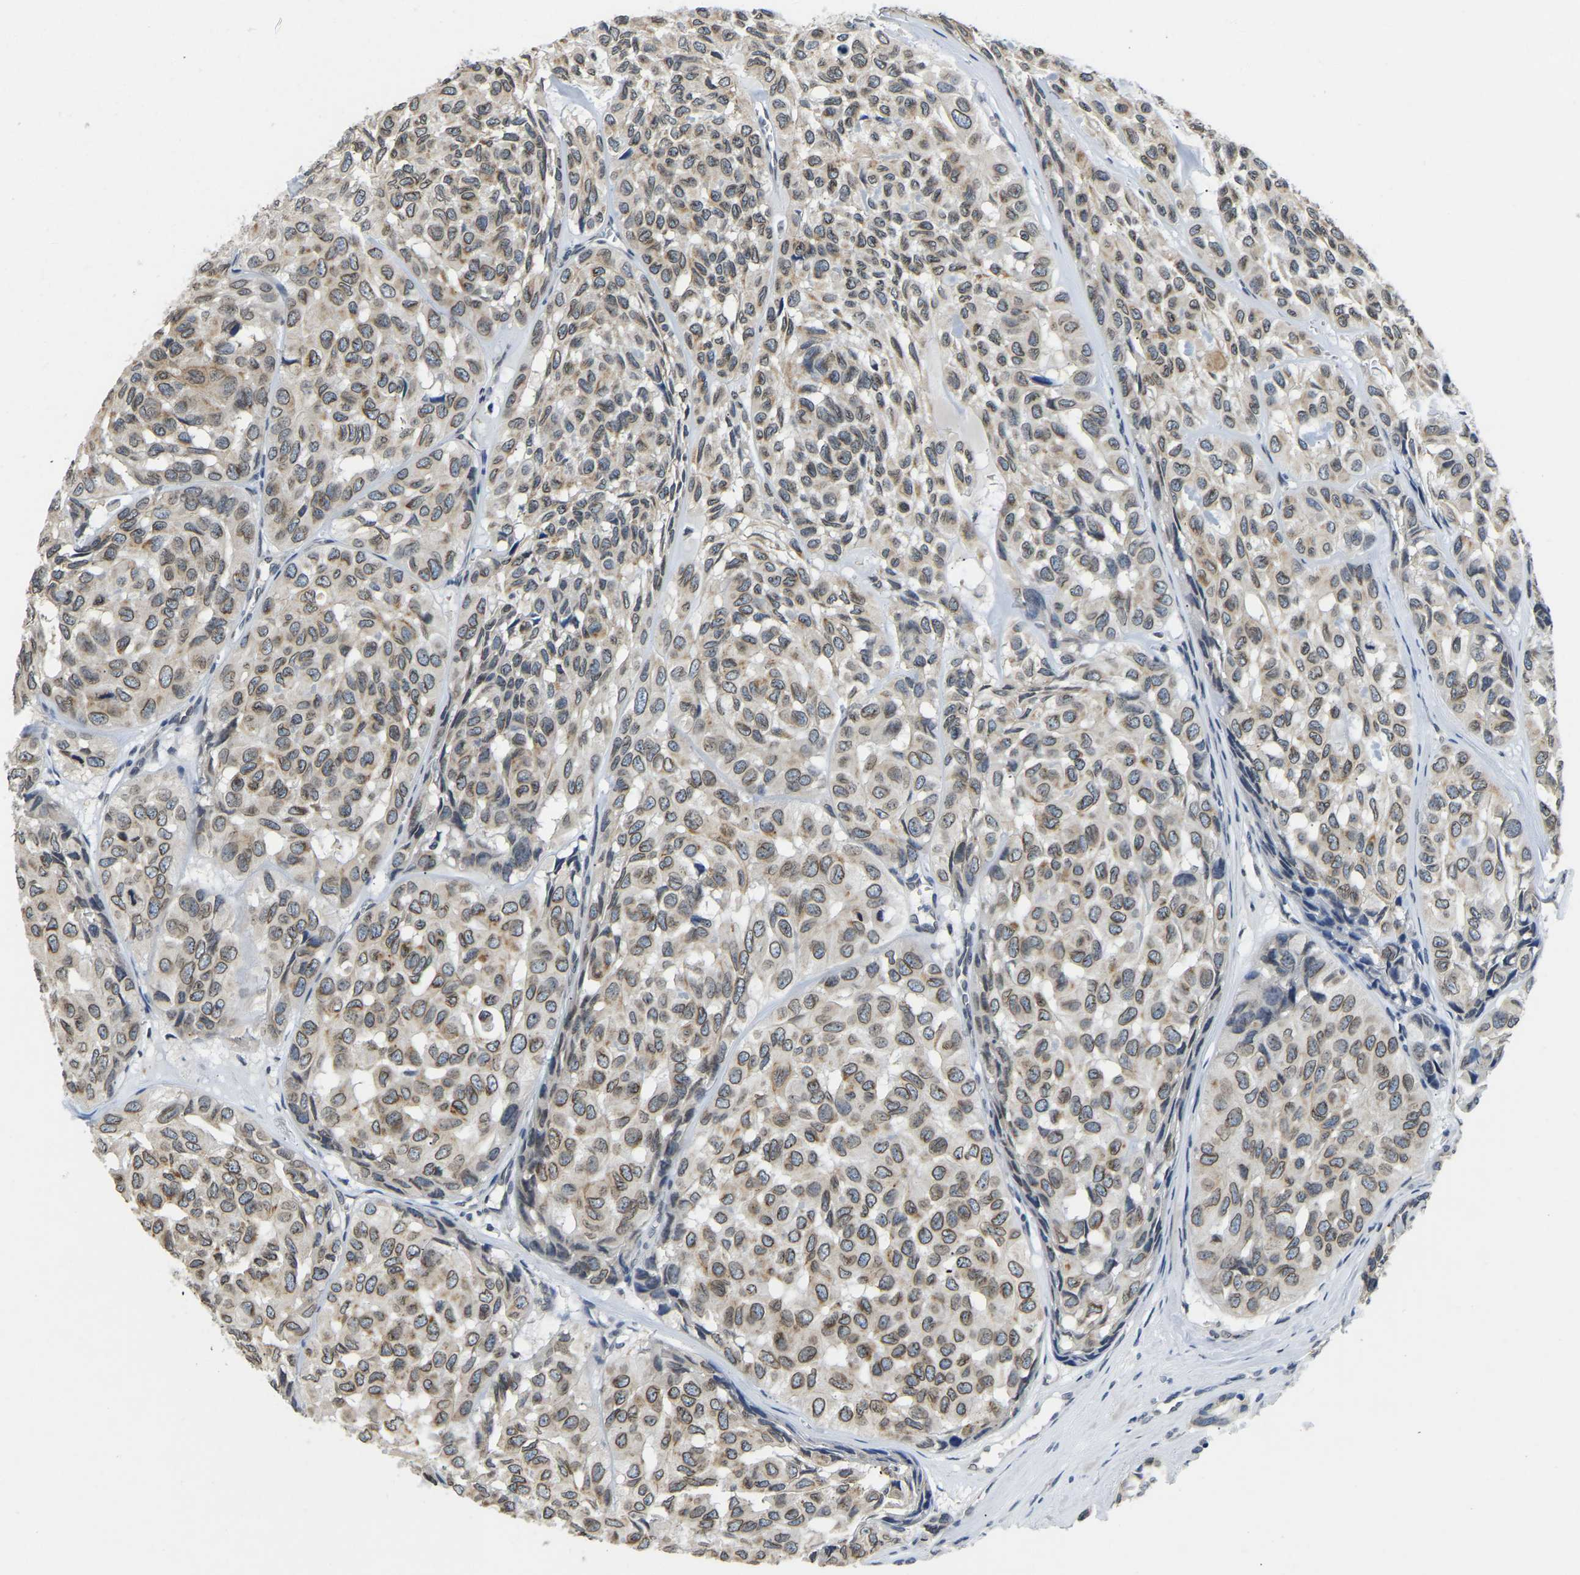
{"staining": {"intensity": "weak", "quantity": ">75%", "location": "cytoplasmic/membranous,nuclear"}, "tissue": "head and neck cancer", "cell_type": "Tumor cells", "image_type": "cancer", "snomed": [{"axis": "morphology", "description": "Adenocarcinoma, NOS"}, {"axis": "topography", "description": "Salivary gland, NOS"}, {"axis": "topography", "description": "Head-Neck"}], "caption": "Tumor cells reveal low levels of weak cytoplasmic/membranous and nuclear positivity in about >75% of cells in human adenocarcinoma (head and neck). (DAB IHC, brown staining for protein, blue staining for nuclei).", "gene": "RANBP2", "patient": {"sex": "female", "age": 76}}